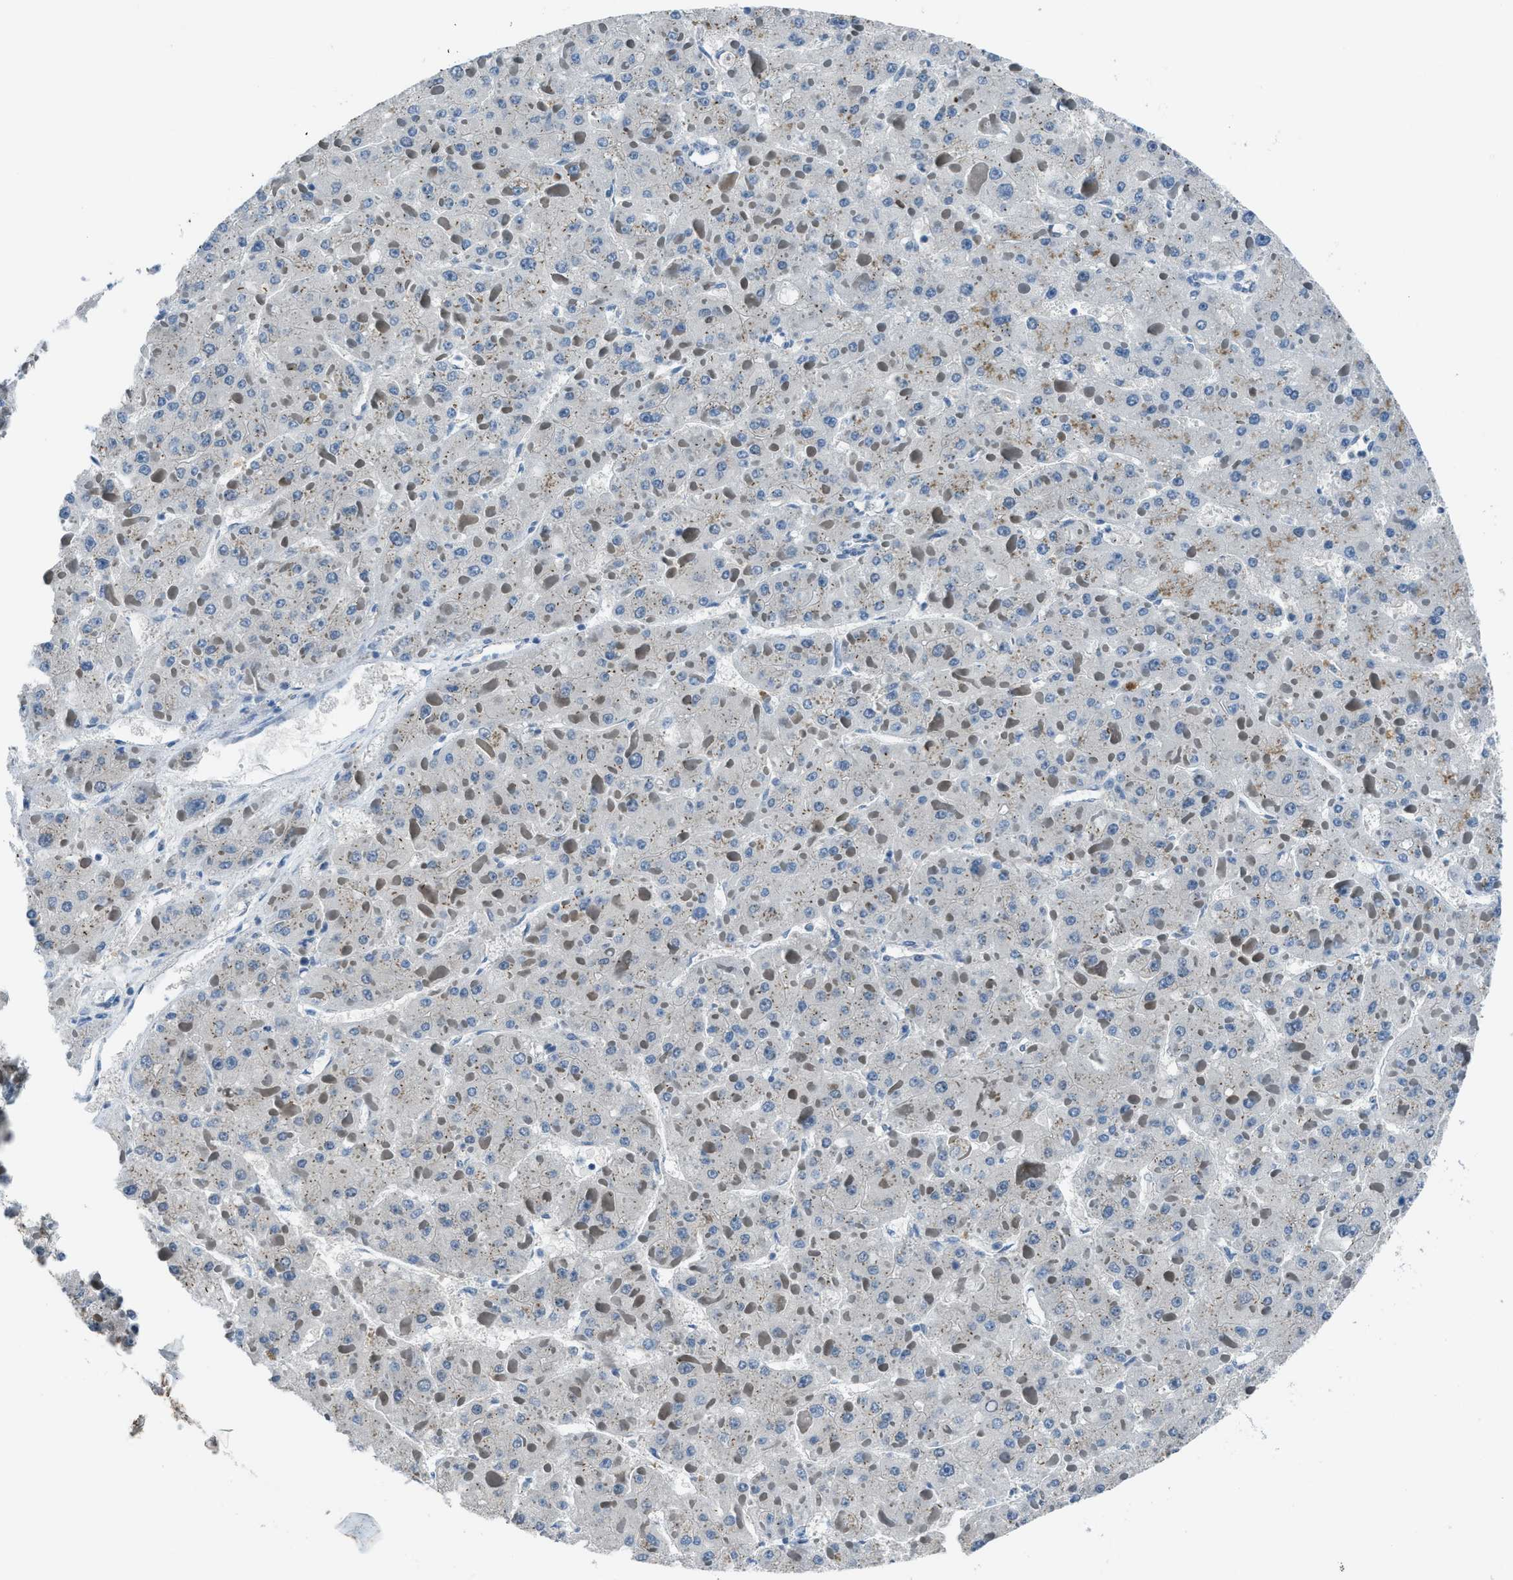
{"staining": {"intensity": "negative", "quantity": "none", "location": "none"}, "tissue": "liver cancer", "cell_type": "Tumor cells", "image_type": "cancer", "snomed": [{"axis": "morphology", "description": "Carcinoma, Hepatocellular, NOS"}, {"axis": "topography", "description": "Liver"}], "caption": "A histopathology image of liver cancer stained for a protein demonstrates no brown staining in tumor cells. (IHC, brightfield microscopy, high magnification).", "gene": "DUSP19", "patient": {"sex": "female", "age": 73}}